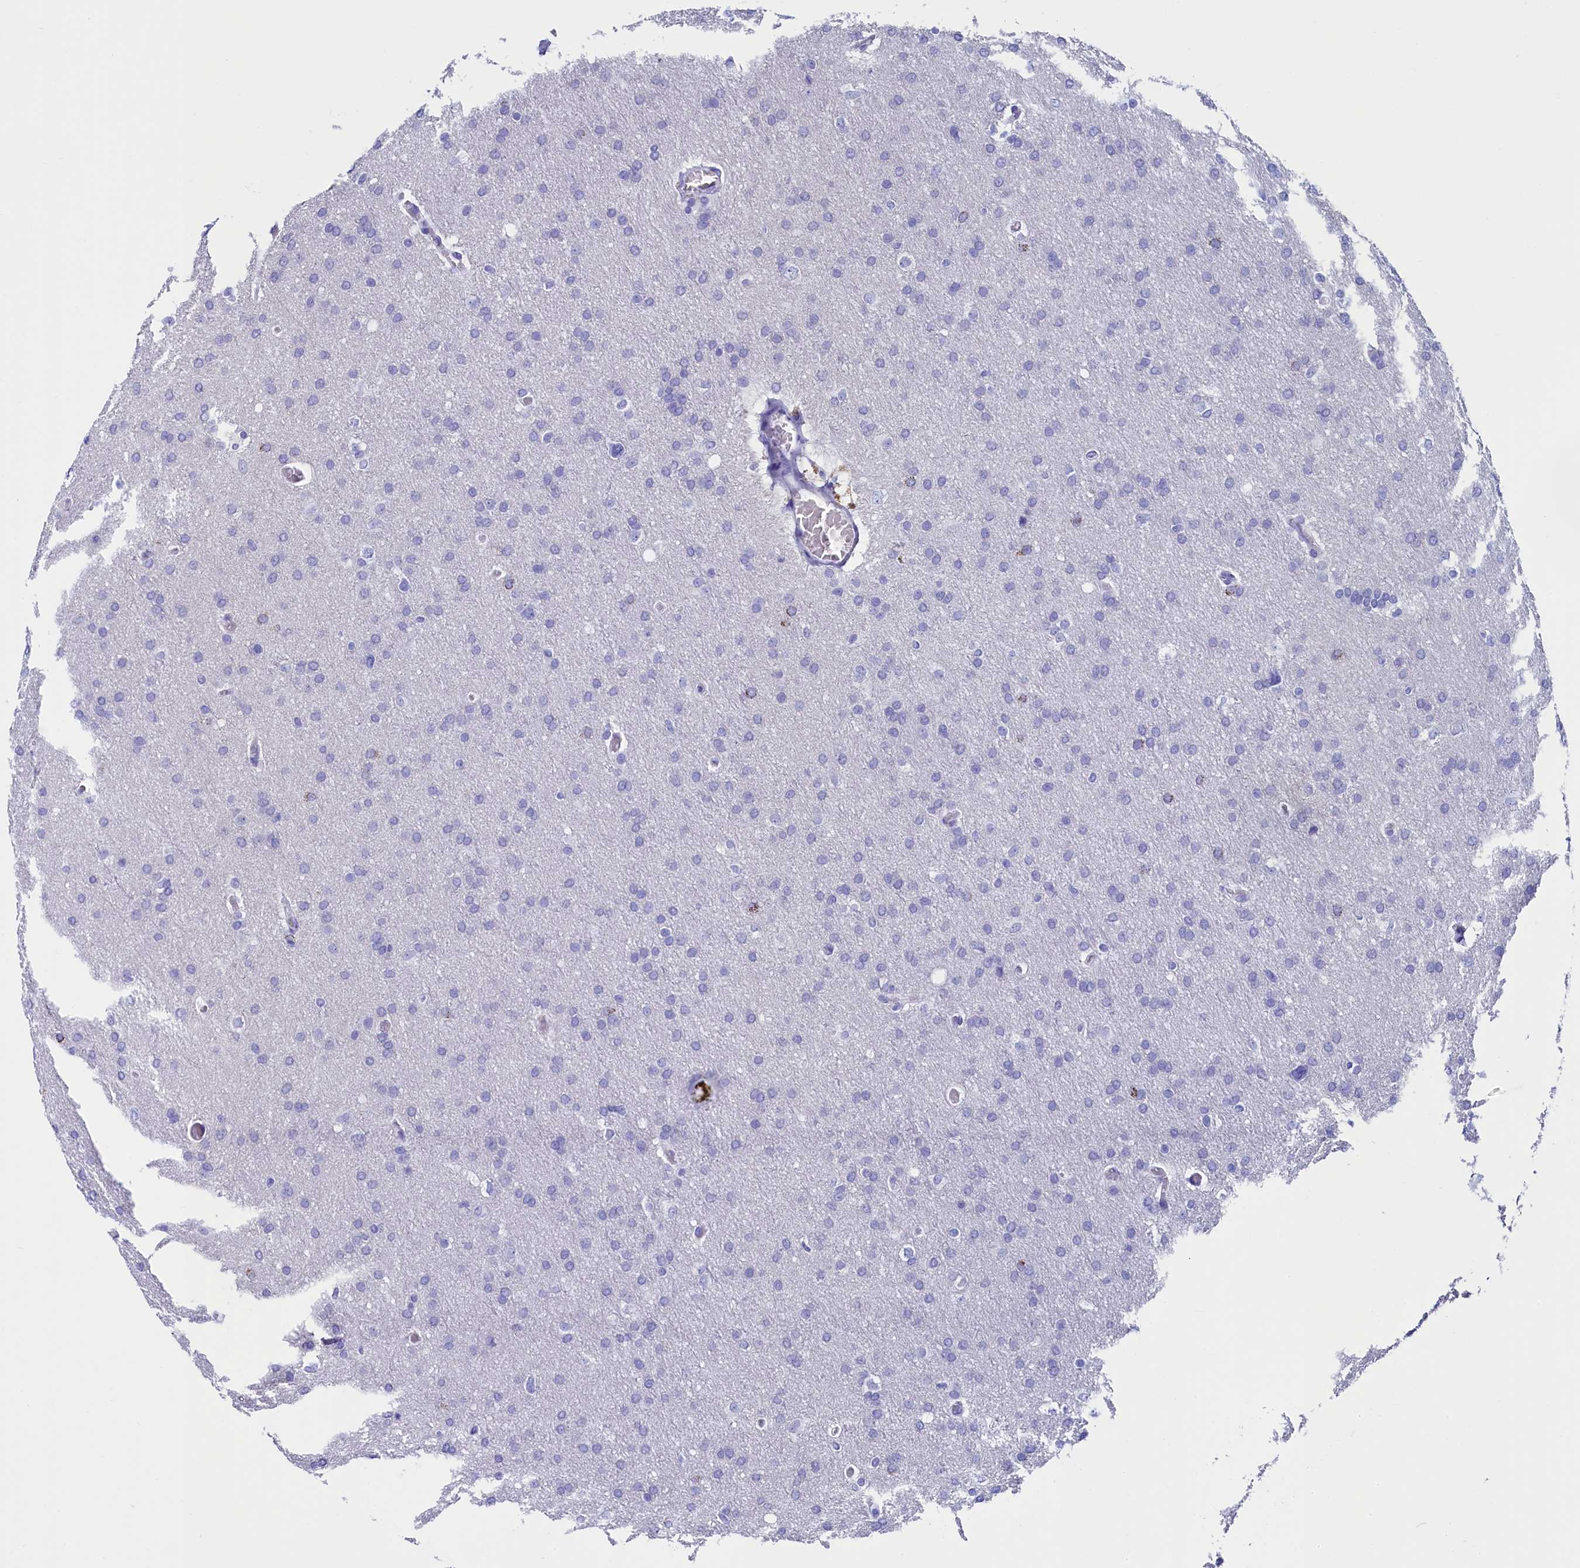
{"staining": {"intensity": "negative", "quantity": "none", "location": "none"}, "tissue": "glioma", "cell_type": "Tumor cells", "image_type": "cancer", "snomed": [{"axis": "morphology", "description": "Glioma, malignant, High grade"}, {"axis": "topography", "description": "Cerebral cortex"}], "caption": "This is an immunohistochemistry (IHC) histopathology image of human glioma. There is no positivity in tumor cells.", "gene": "ANKRD29", "patient": {"sex": "female", "age": 36}}